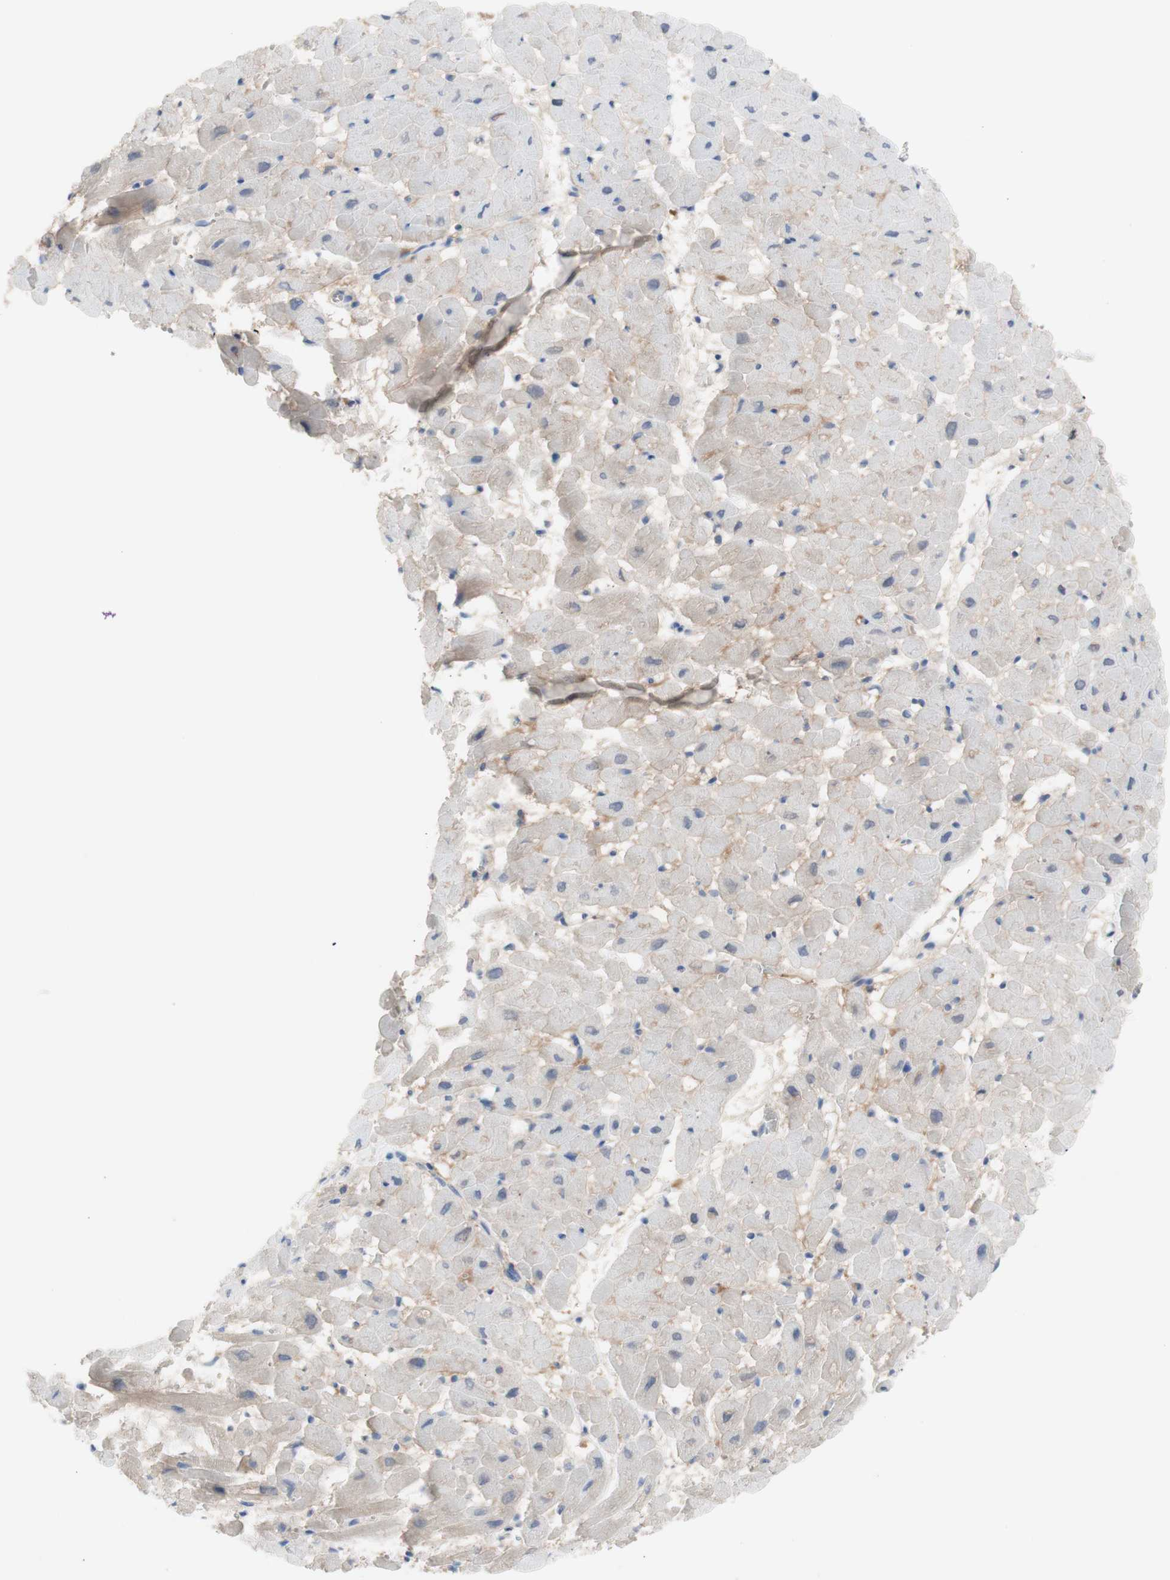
{"staining": {"intensity": "weak", "quantity": "<25%", "location": "cytoplasmic/membranous"}, "tissue": "heart muscle", "cell_type": "Cardiomyocytes", "image_type": "normal", "snomed": [{"axis": "morphology", "description": "Normal tissue, NOS"}, {"axis": "topography", "description": "Heart"}], "caption": "Image shows no significant protein staining in cardiomyocytes of normal heart muscle. The staining was performed using DAB (3,3'-diaminobenzidine) to visualize the protein expression in brown, while the nuclei were stained in blue with hematoxylin (Magnification: 20x).", "gene": "PRMT5", "patient": {"sex": "male", "age": 45}}